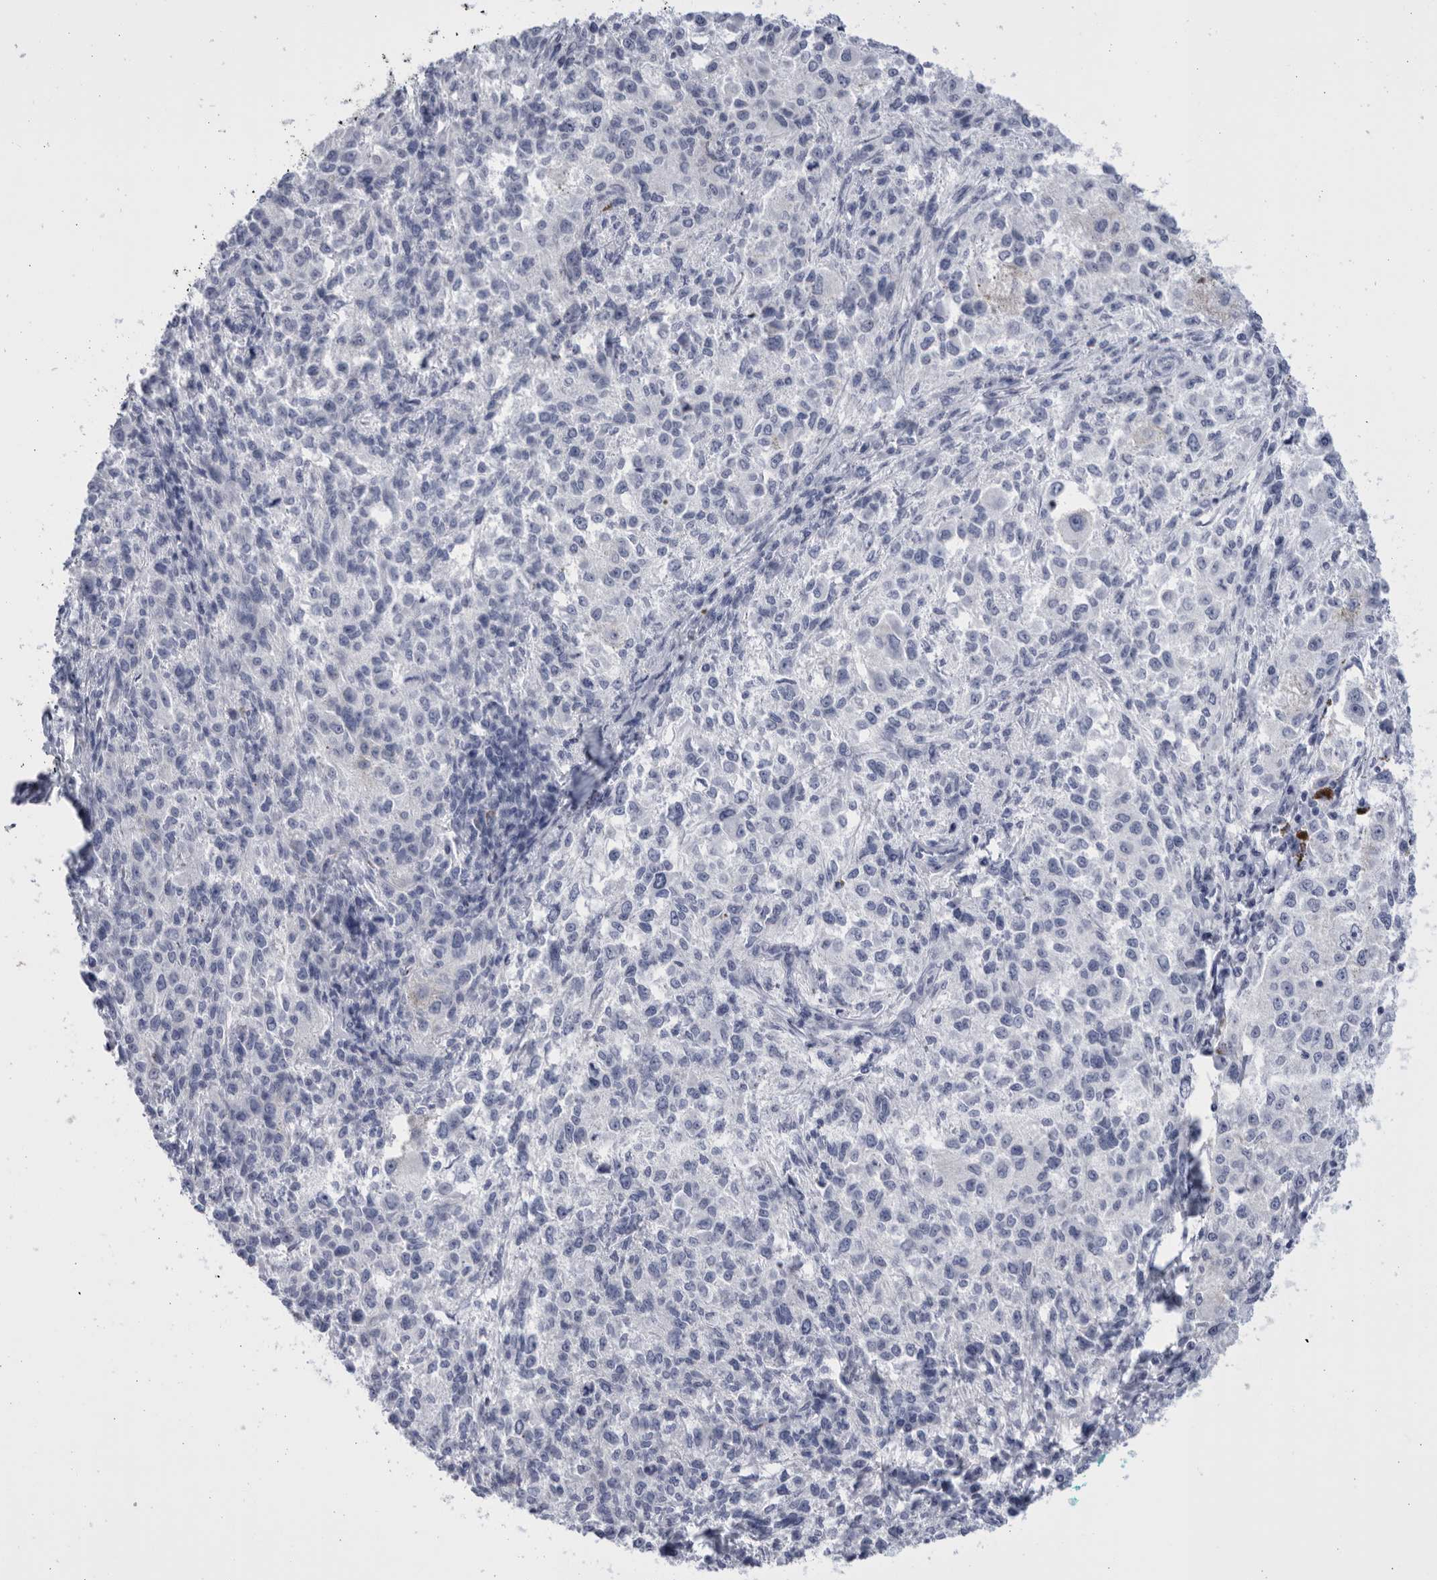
{"staining": {"intensity": "negative", "quantity": "none", "location": "none"}, "tissue": "melanoma", "cell_type": "Tumor cells", "image_type": "cancer", "snomed": [{"axis": "morphology", "description": "Necrosis, NOS"}, {"axis": "morphology", "description": "Malignant melanoma, NOS"}, {"axis": "topography", "description": "Skin"}], "caption": "Immunohistochemical staining of malignant melanoma demonstrates no significant staining in tumor cells.", "gene": "CCDC181", "patient": {"sex": "female", "age": 87}}